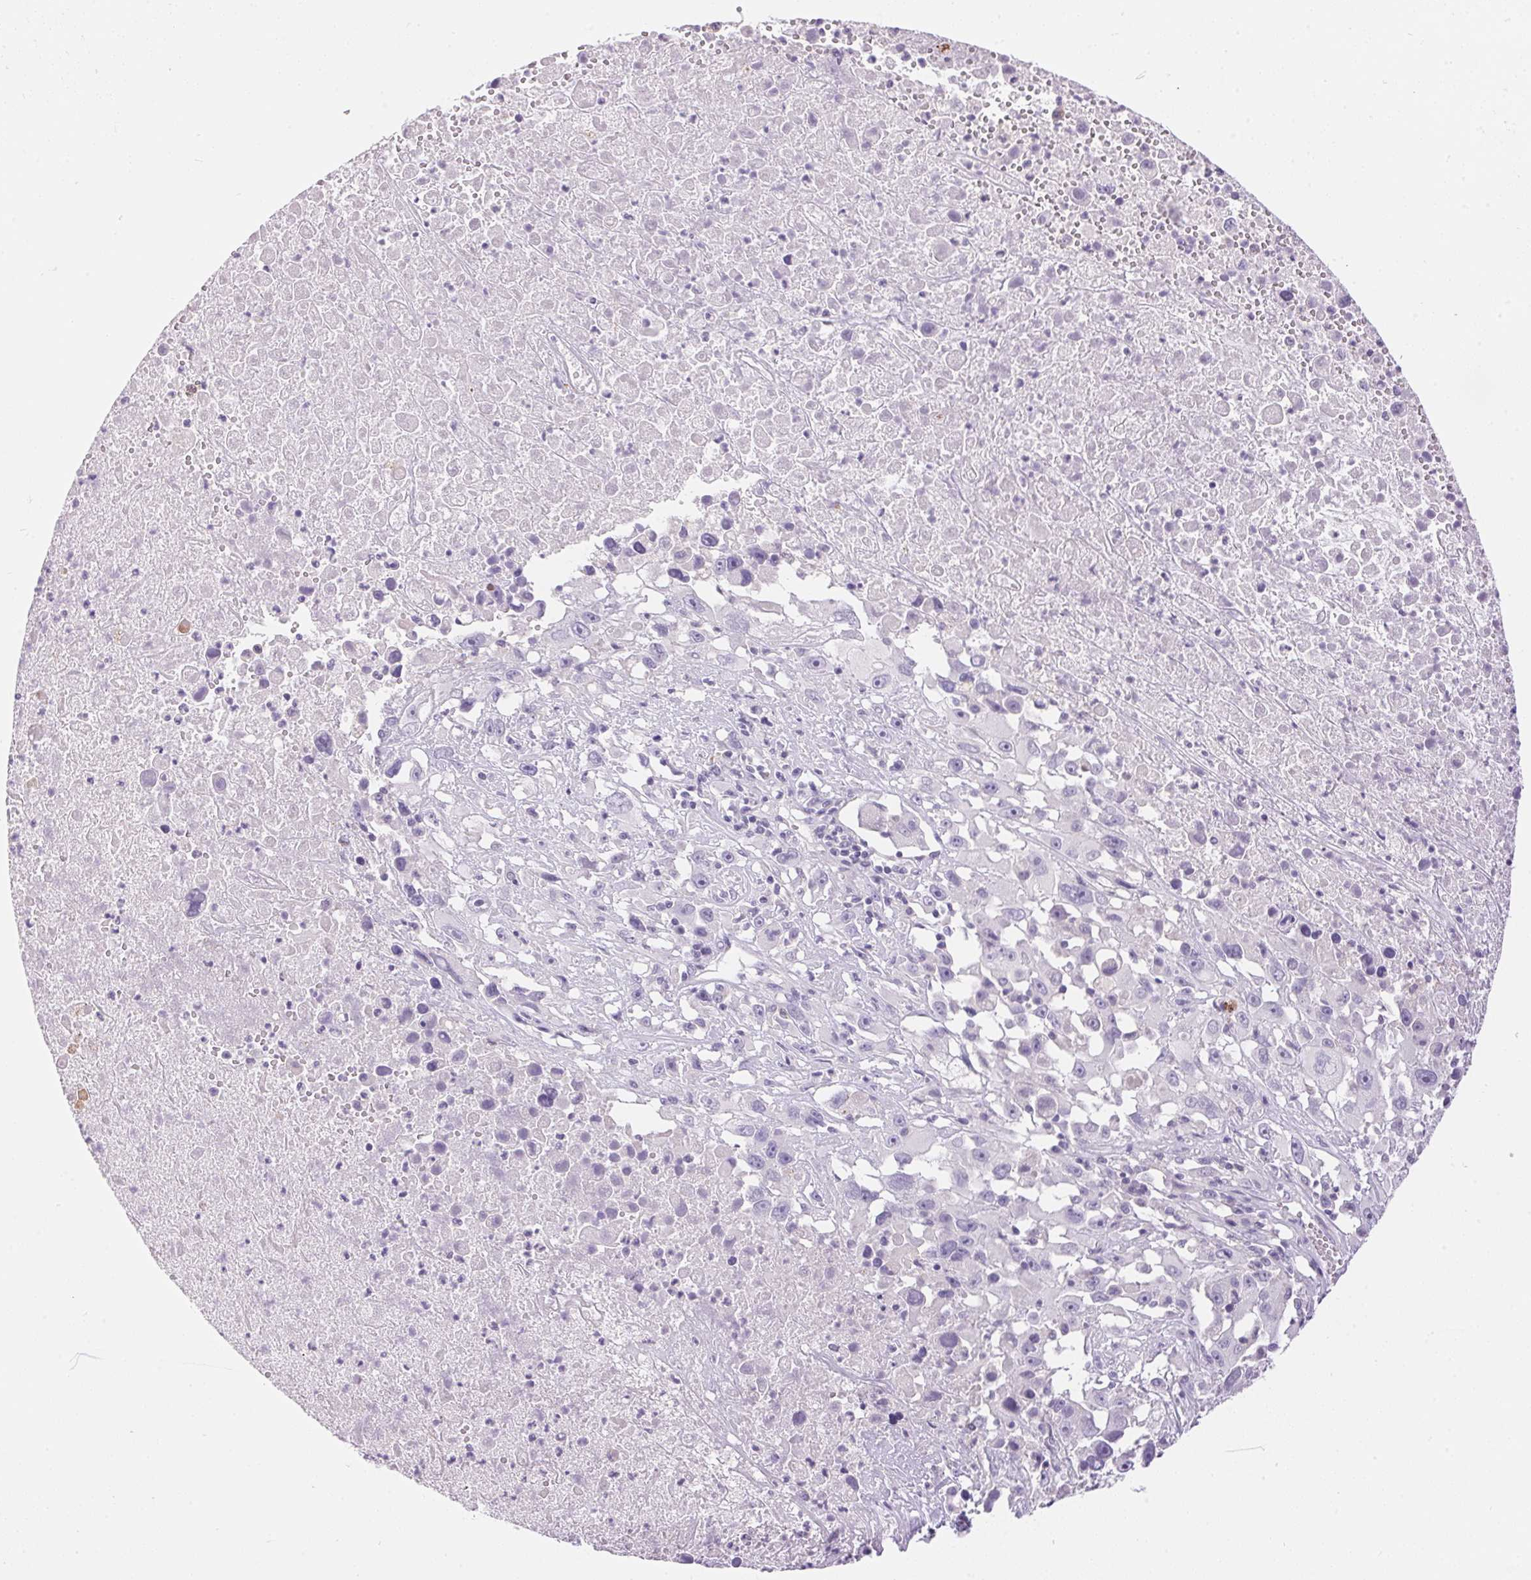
{"staining": {"intensity": "negative", "quantity": "none", "location": "none"}, "tissue": "melanoma", "cell_type": "Tumor cells", "image_type": "cancer", "snomed": [{"axis": "morphology", "description": "Malignant melanoma, Metastatic site"}, {"axis": "topography", "description": "Soft tissue"}], "caption": "DAB (3,3'-diaminobenzidine) immunohistochemical staining of human melanoma exhibits no significant expression in tumor cells.", "gene": "PNLIPRP3", "patient": {"sex": "male", "age": 50}}